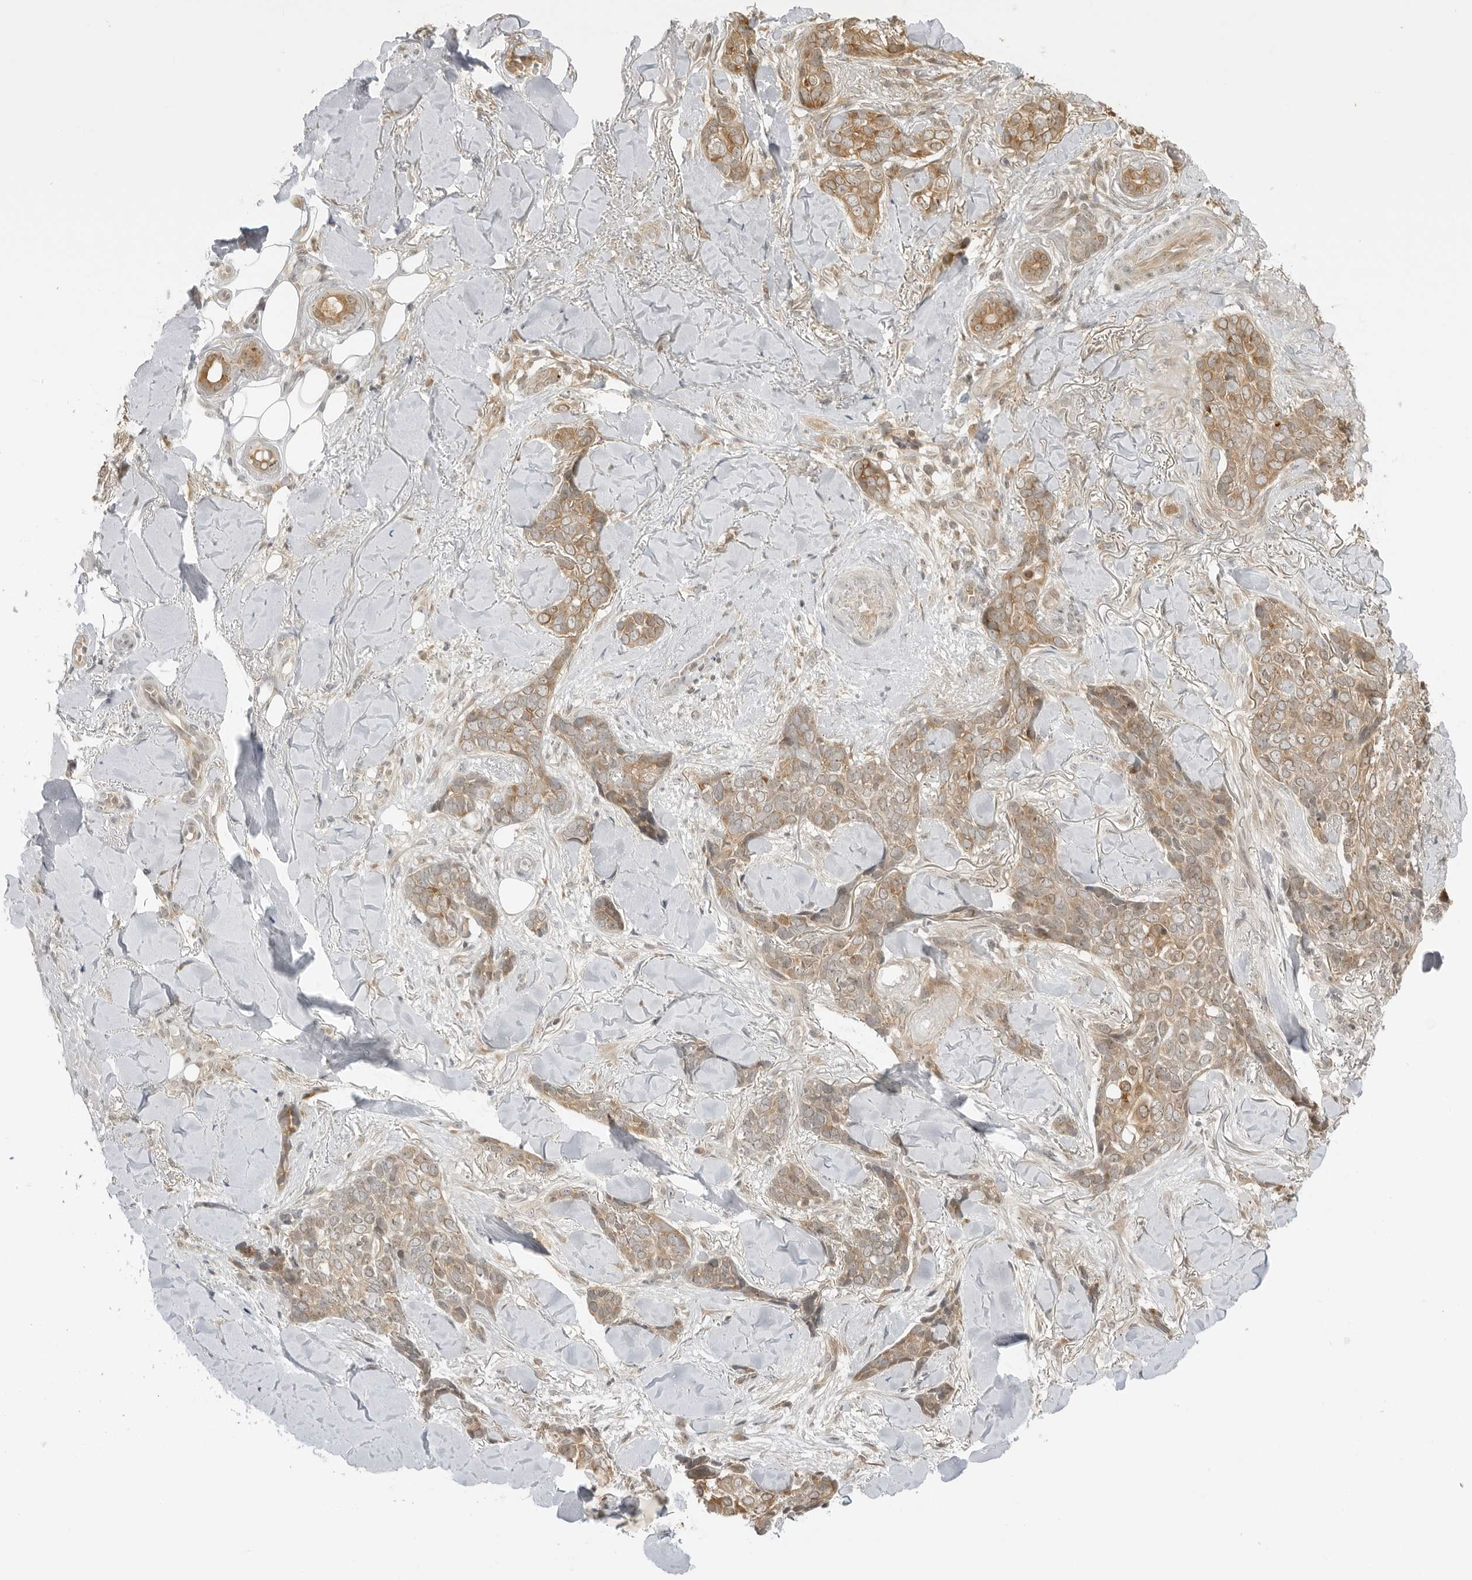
{"staining": {"intensity": "moderate", "quantity": ">75%", "location": "cytoplasmic/membranous"}, "tissue": "skin cancer", "cell_type": "Tumor cells", "image_type": "cancer", "snomed": [{"axis": "morphology", "description": "Basal cell carcinoma"}, {"axis": "topography", "description": "Skin"}], "caption": "A medium amount of moderate cytoplasmic/membranous positivity is present in about >75% of tumor cells in skin basal cell carcinoma tissue.", "gene": "PRRC2C", "patient": {"sex": "female", "age": 82}}